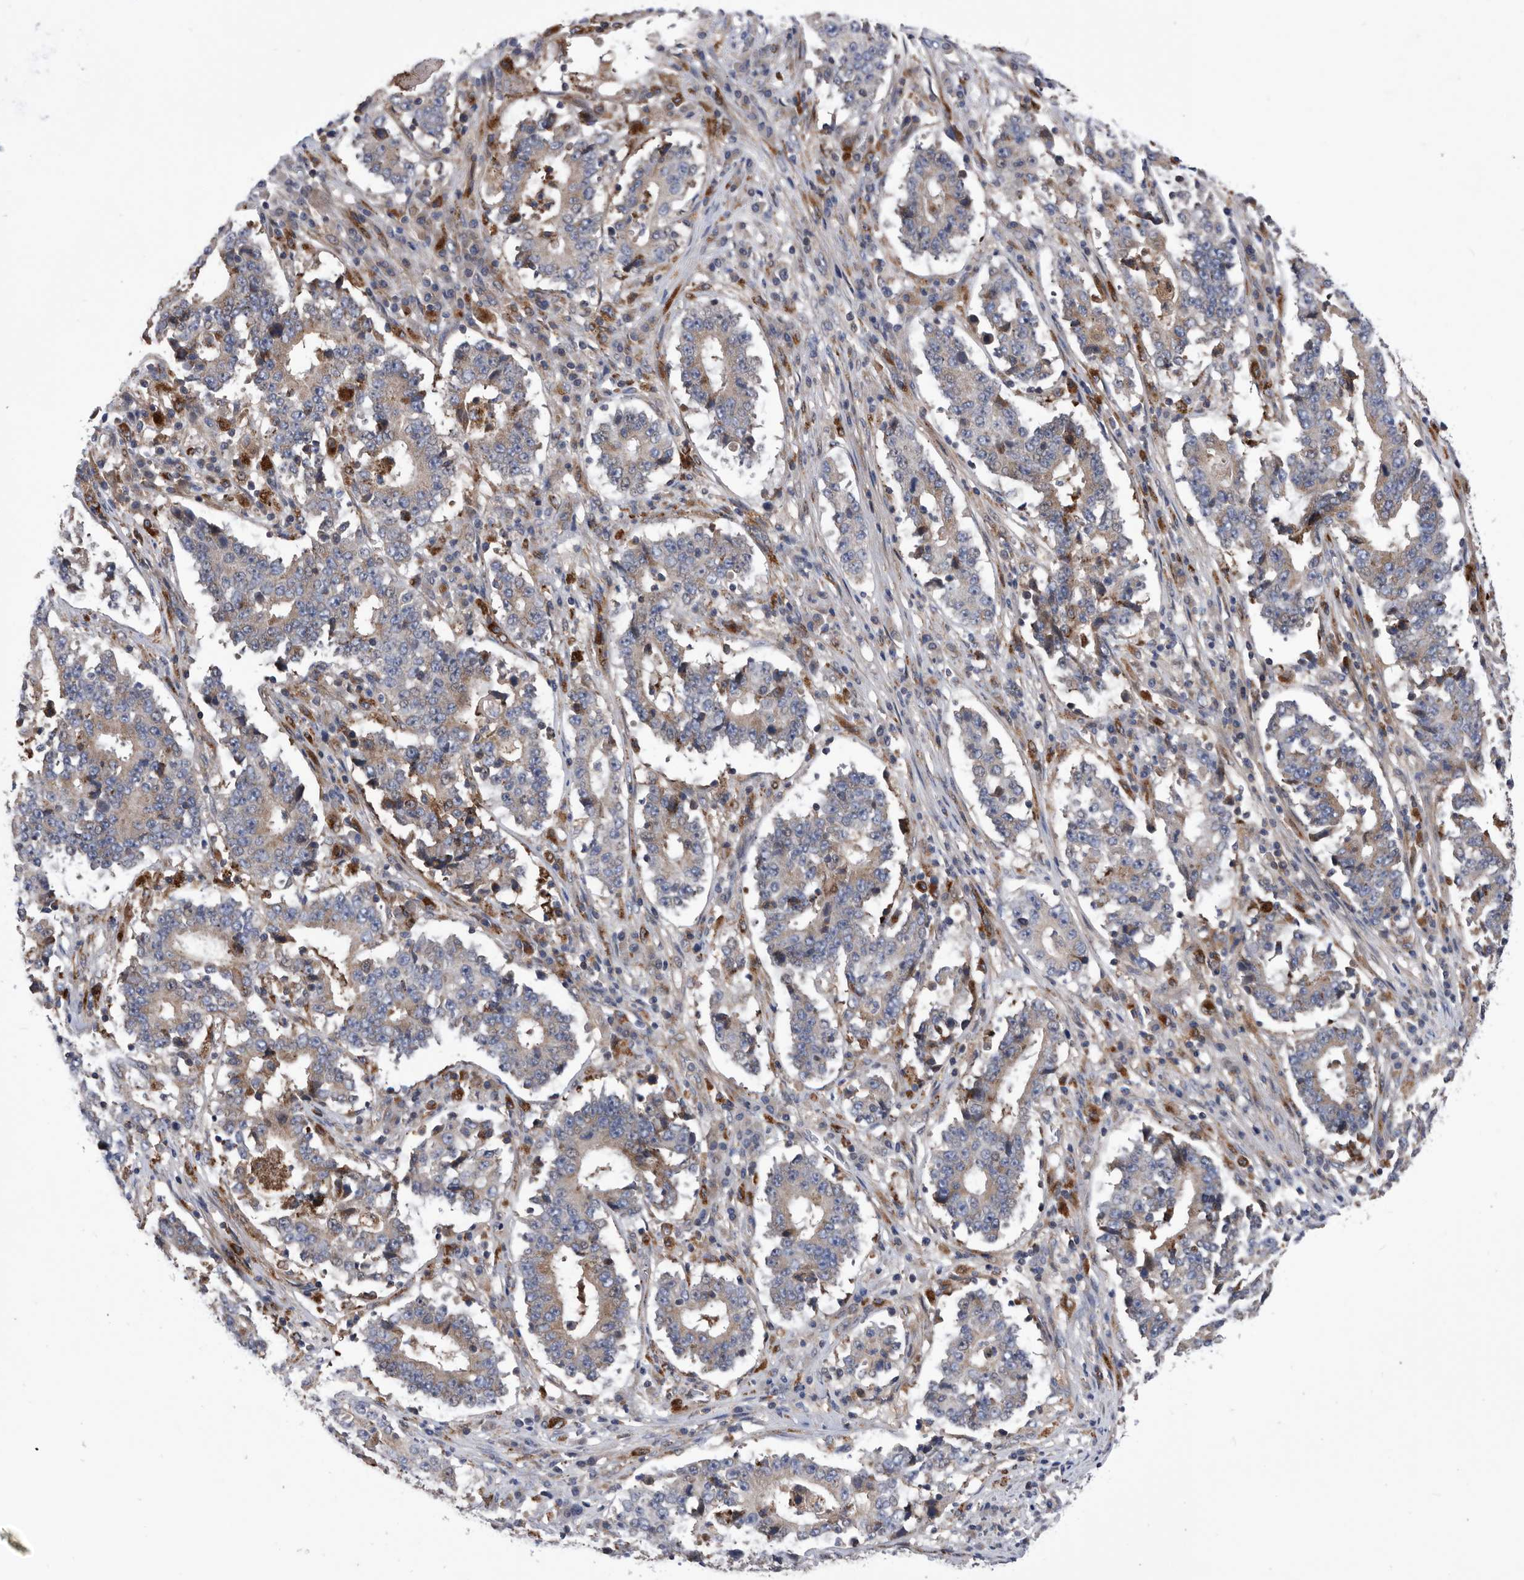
{"staining": {"intensity": "weak", "quantity": "25%-75%", "location": "cytoplasmic/membranous"}, "tissue": "stomach cancer", "cell_type": "Tumor cells", "image_type": "cancer", "snomed": [{"axis": "morphology", "description": "Adenocarcinoma, NOS"}, {"axis": "topography", "description": "Stomach"}], "caption": "Weak cytoplasmic/membranous staining for a protein is seen in about 25%-75% of tumor cells of adenocarcinoma (stomach) using immunohistochemistry.", "gene": "BAIAP3", "patient": {"sex": "male", "age": 59}}